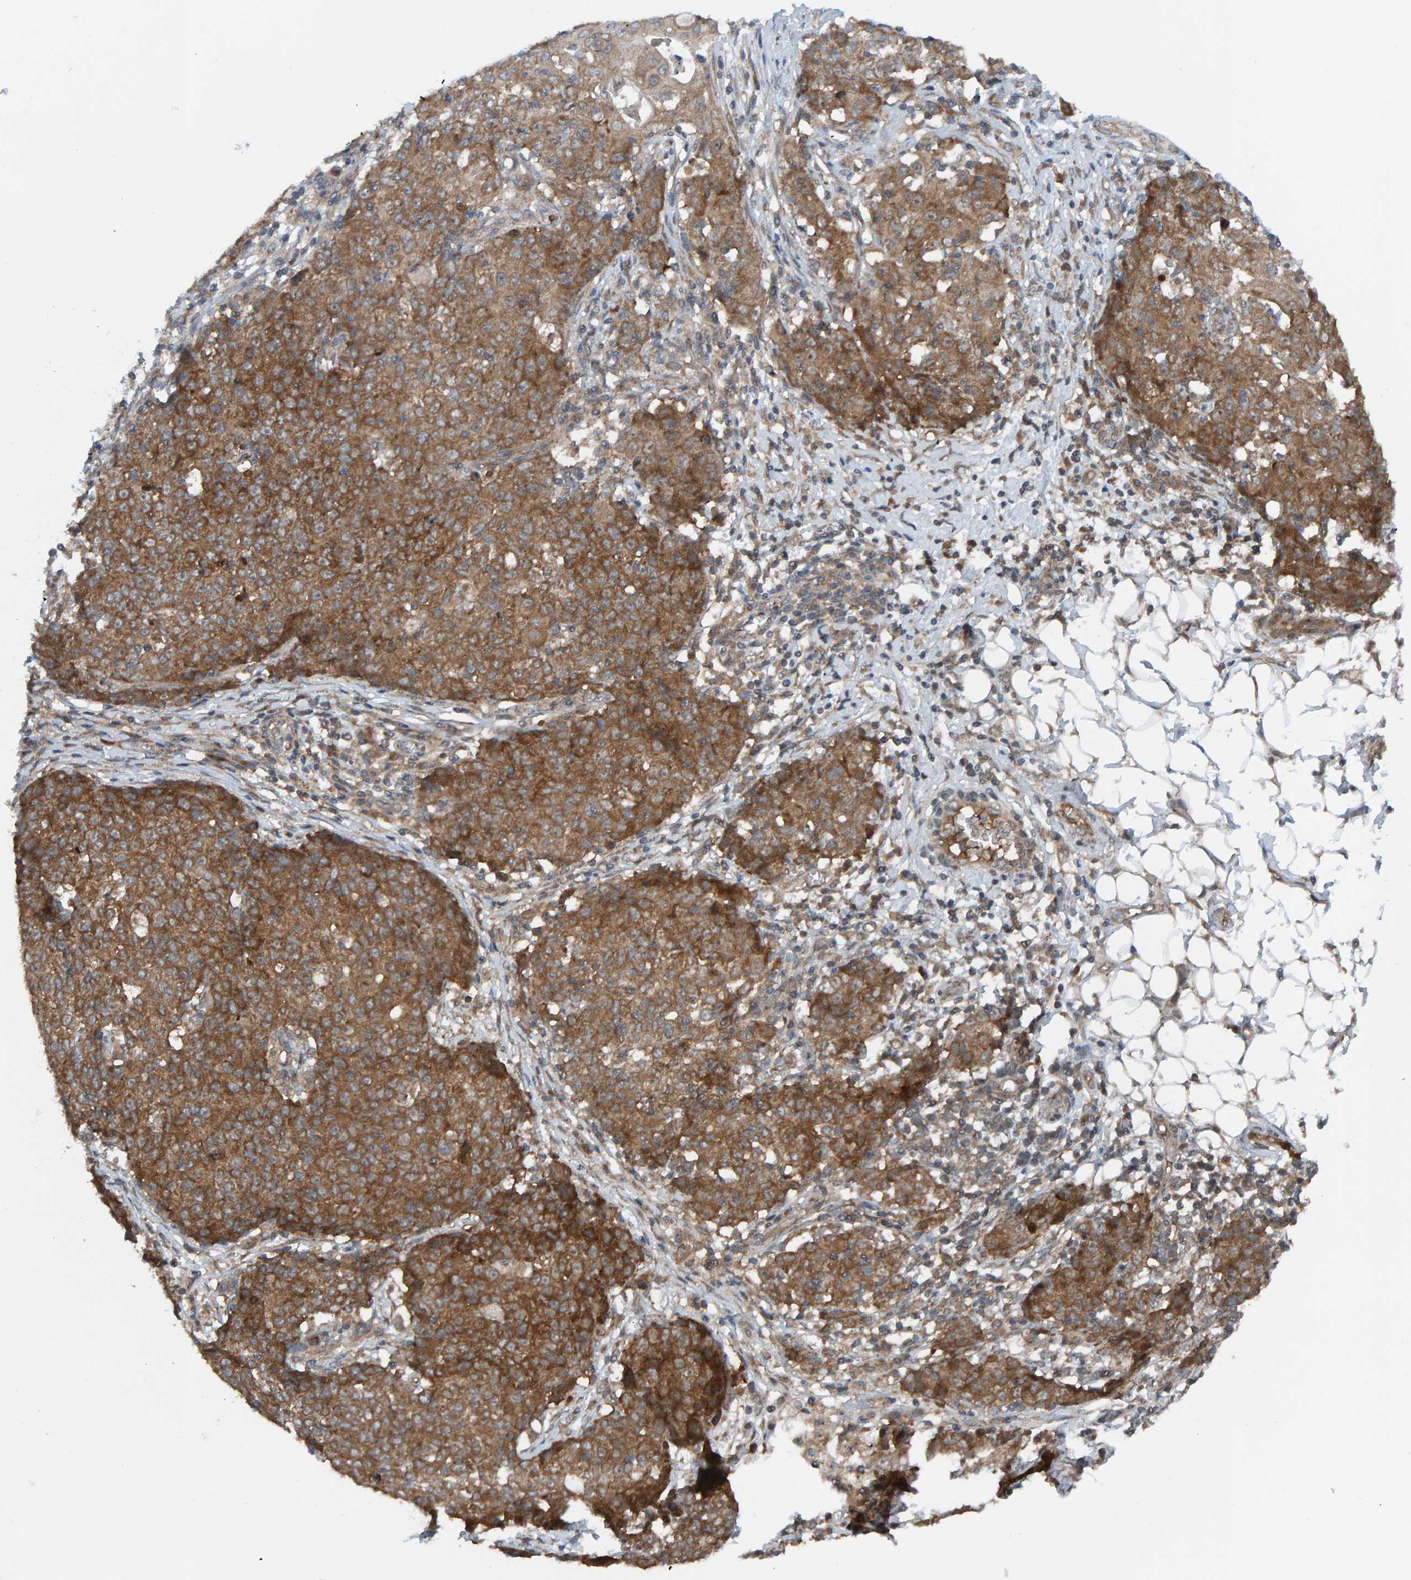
{"staining": {"intensity": "moderate", "quantity": ">75%", "location": "cytoplasmic/membranous"}, "tissue": "ovarian cancer", "cell_type": "Tumor cells", "image_type": "cancer", "snomed": [{"axis": "morphology", "description": "Carcinoma, endometroid"}, {"axis": "topography", "description": "Ovary"}], "caption": "DAB (3,3'-diaminobenzidine) immunohistochemical staining of ovarian cancer demonstrates moderate cytoplasmic/membranous protein expression in about >75% of tumor cells.", "gene": "CUEDC1", "patient": {"sex": "female", "age": 42}}